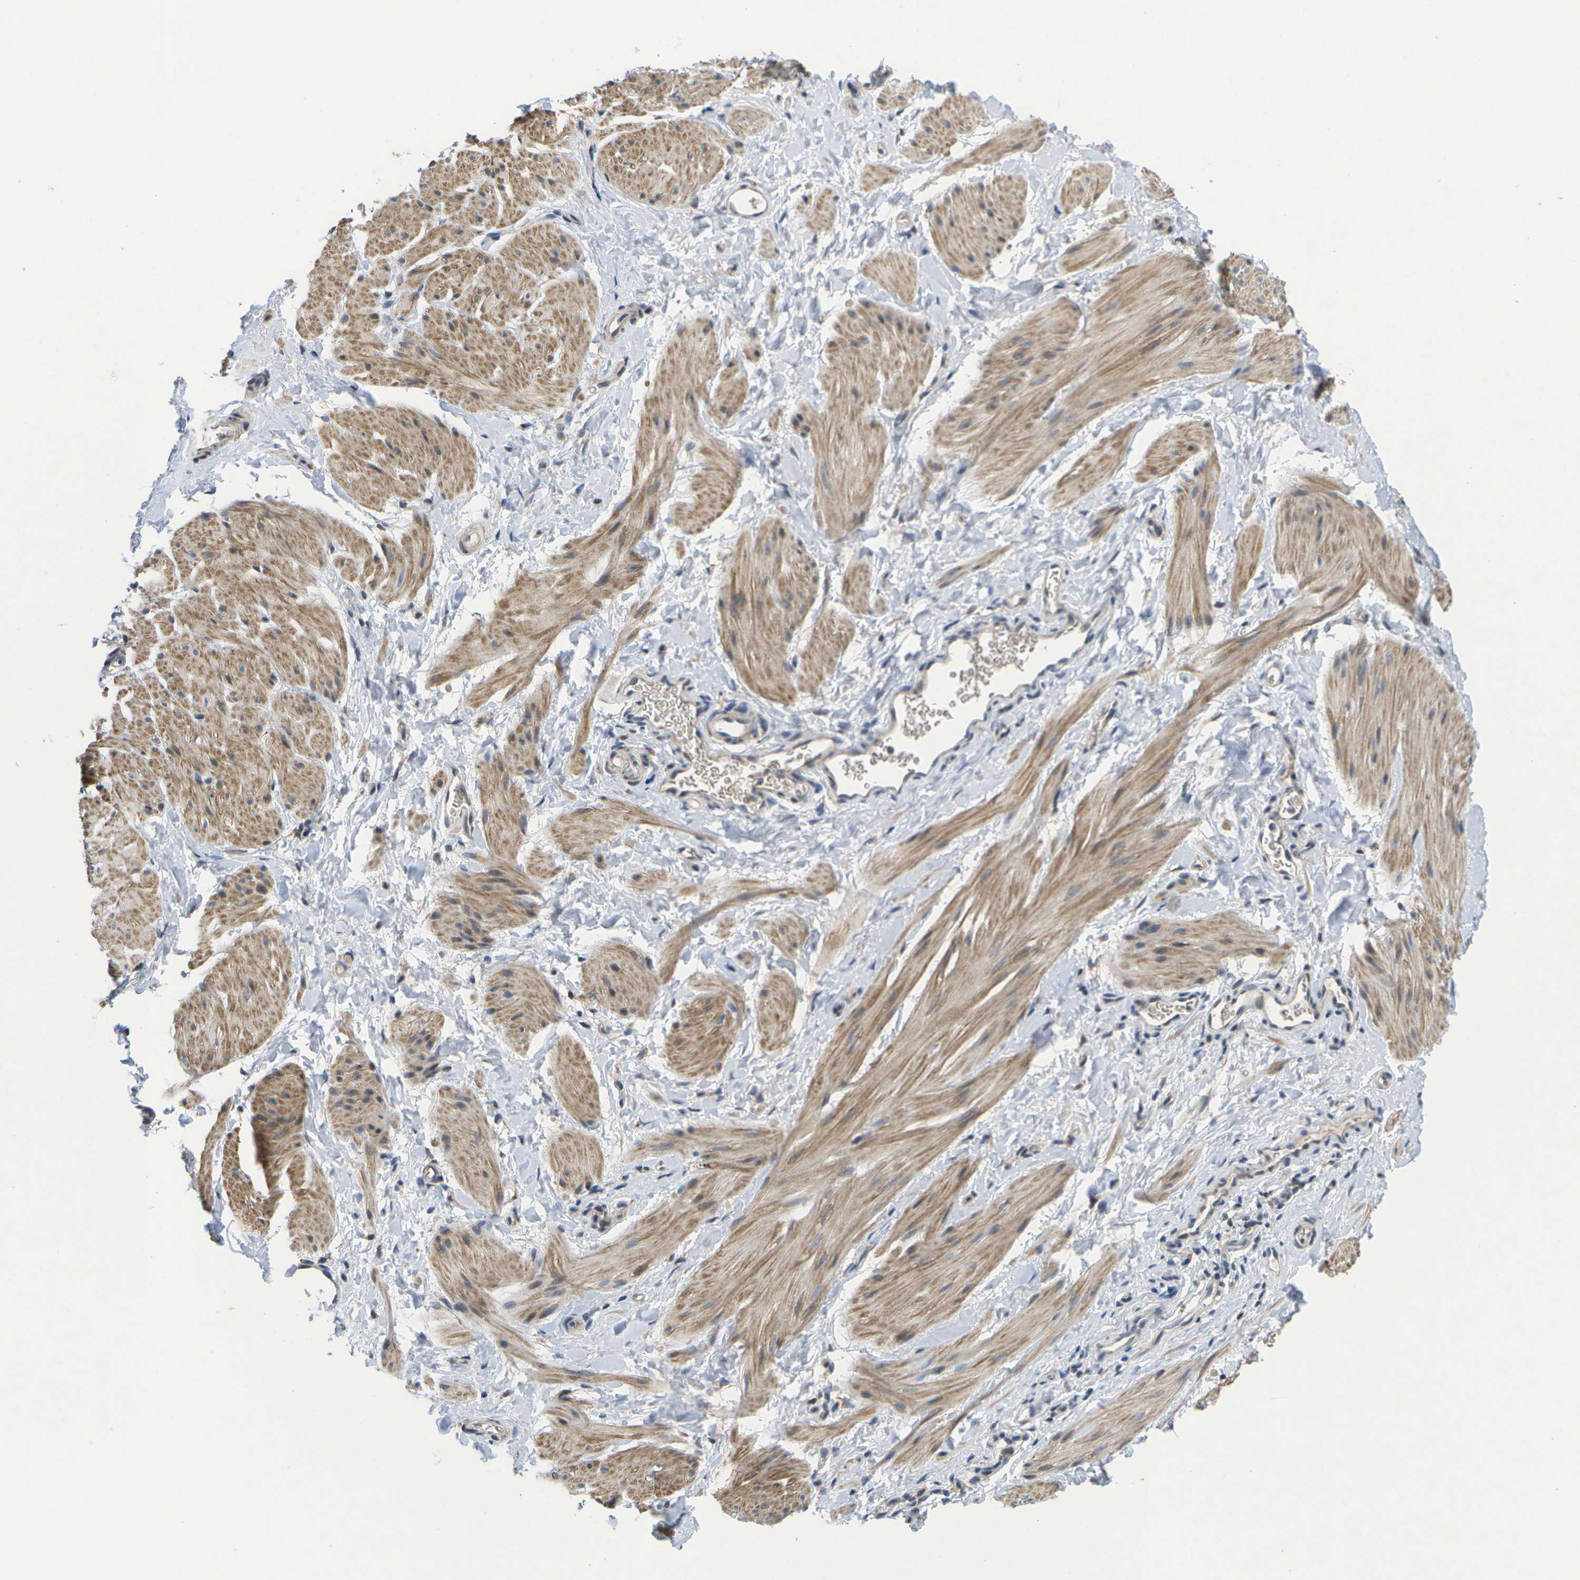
{"staining": {"intensity": "moderate", "quantity": ">75%", "location": "cytoplasmic/membranous"}, "tissue": "smooth muscle", "cell_type": "Smooth muscle cells", "image_type": "normal", "snomed": [{"axis": "morphology", "description": "Normal tissue, NOS"}, {"axis": "topography", "description": "Smooth muscle"}], "caption": "Immunohistochemical staining of normal human smooth muscle exhibits medium levels of moderate cytoplasmic/membranous positivity in approximately >75% of smooth muscle cells.", "gene": "HADHA", "patient": {"sex": "male", "age": 16}}